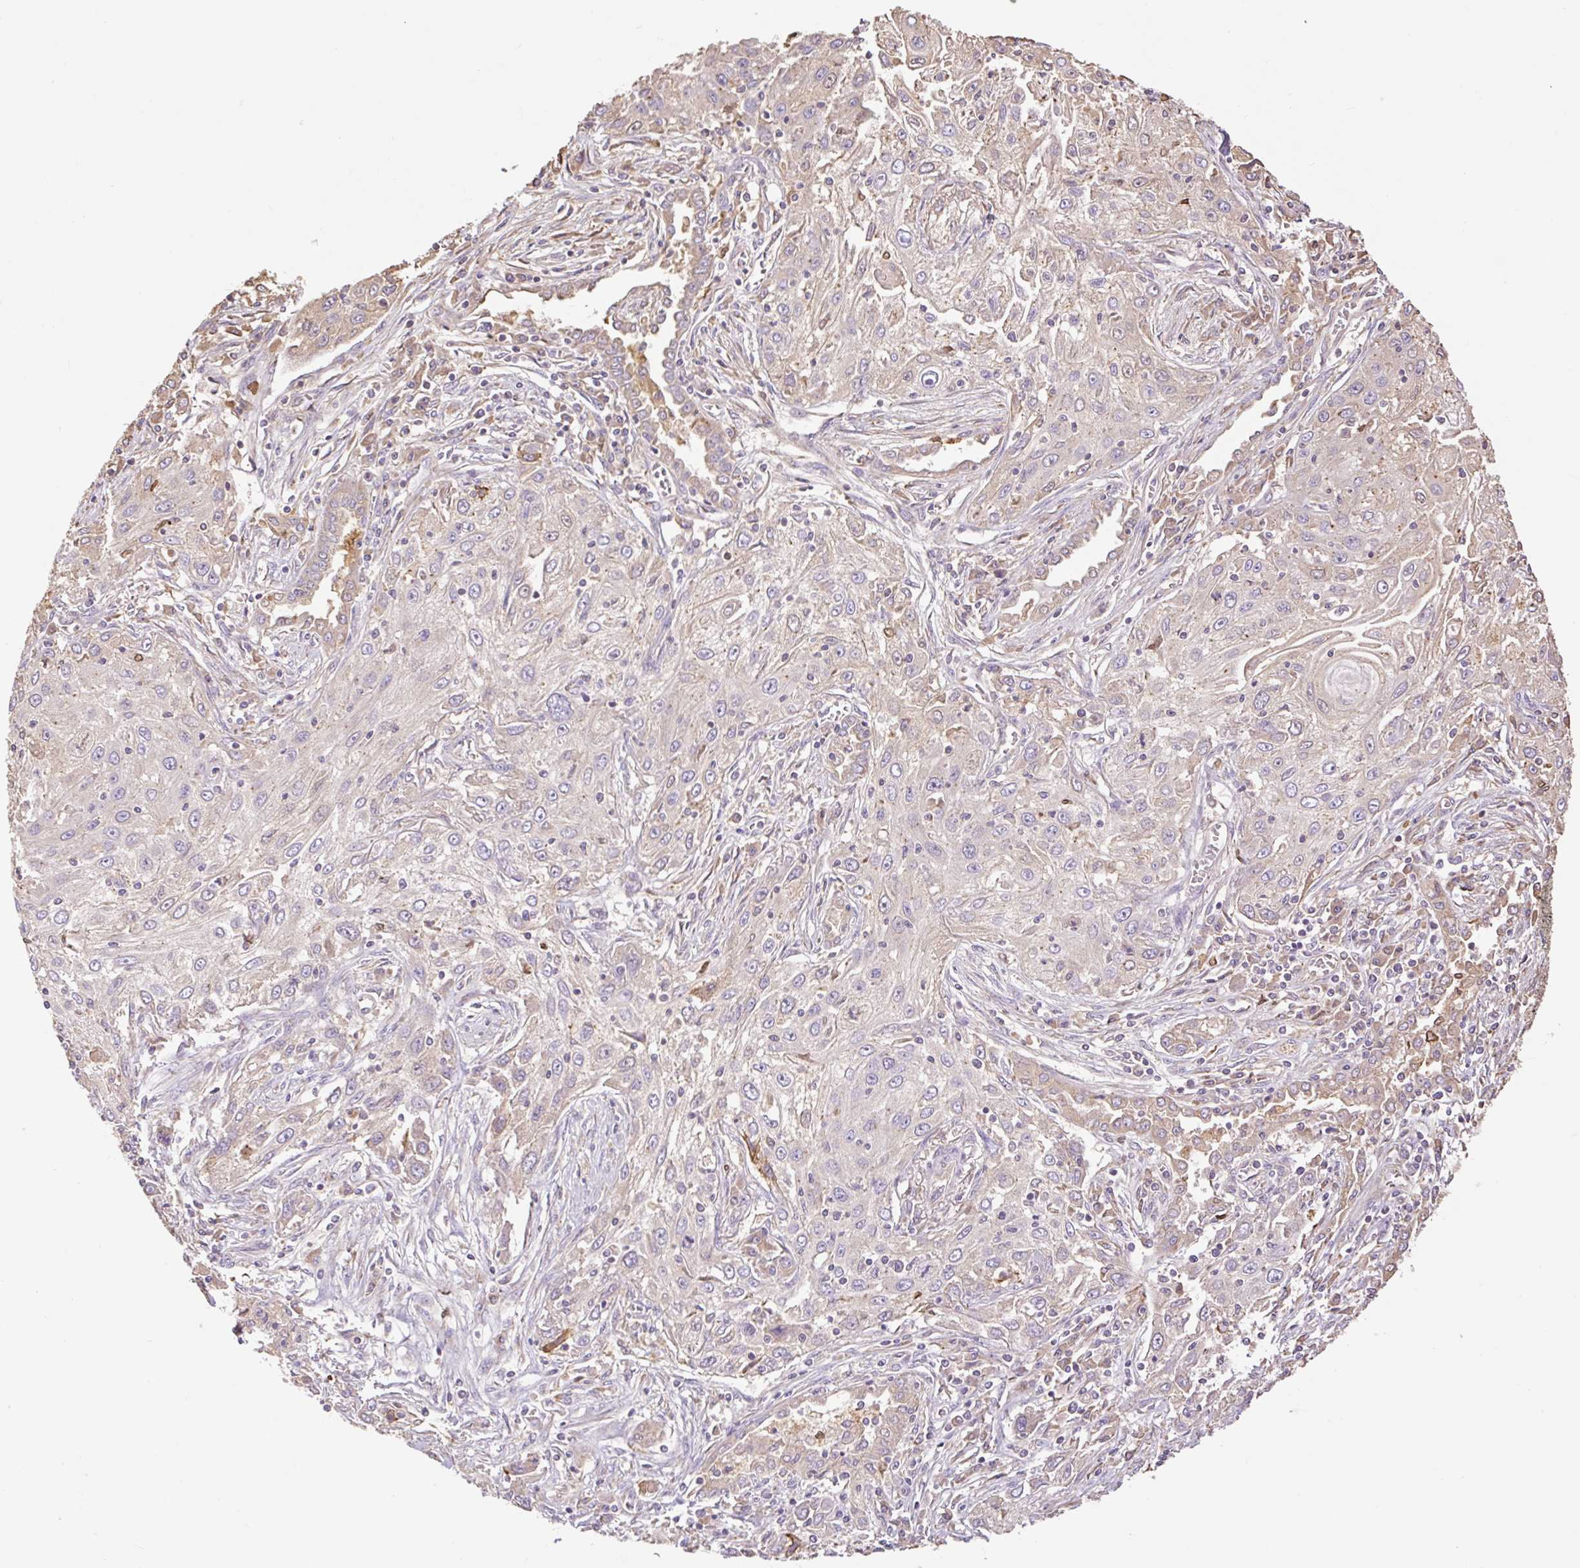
{"staining": {"intensity": "negative", "quantity": "none", "location": "none"}, "tissue": "lung cancer", "cell_type": "Tumor cells", "image_type": "cancer", "snomed": [{"axis": "morphology", "description": "Squamous cell carcinoma, NOS"}, {"axis": "topography", "description": "Lung"}], "caption": "Squamous cell carcinoma (lung) was stained to show a protein in brown. There is no significant staining in tumor cells.", "gene": "DESI1", "patient": {"sex": "female", "age": 69}}